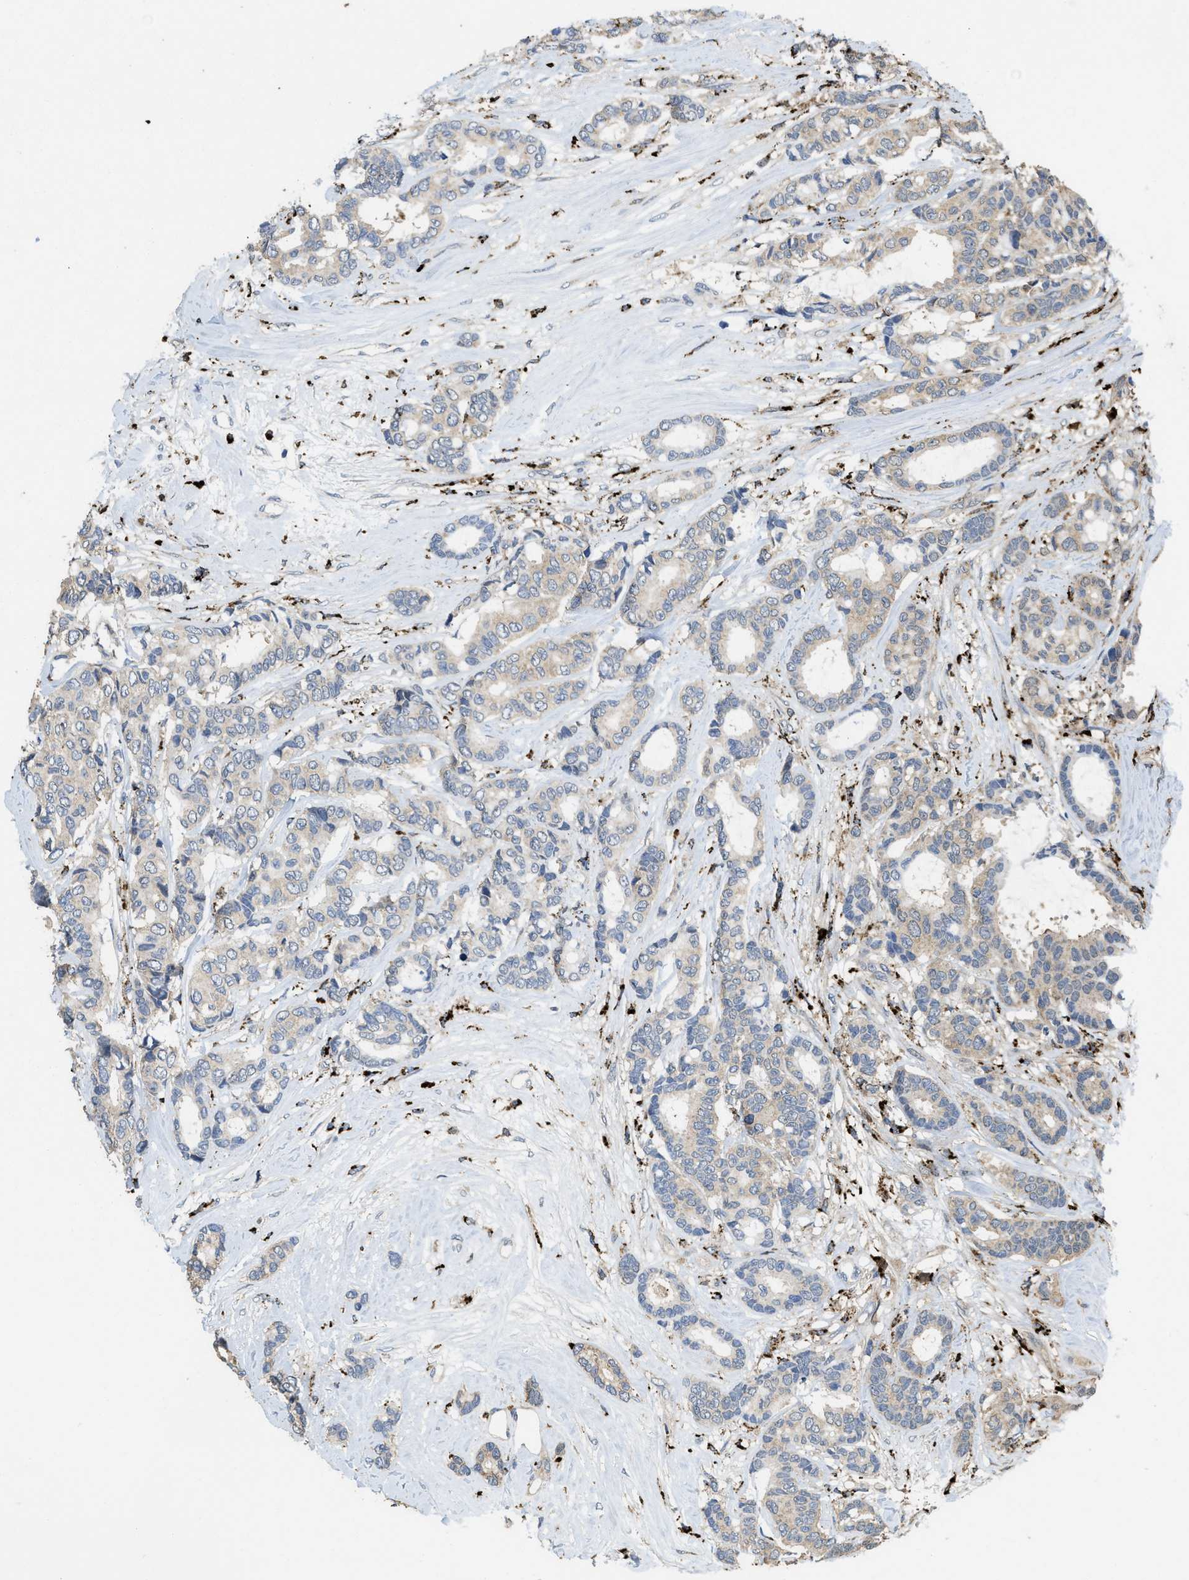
{"staining": {"intensity": "weak", "quantity": "<25%", "location": "cytoplasmic/membranous"}, "tissue": "breast cancer", "cell_type": "Tumor cells", "image_type": "cancer", "snomed": [{"axis": "morphology", "description": "Duct carcinoma"}, {"axis": "topography", "description": "Breast"}], "caption": "DAB immunohistochemical staining of breast cancer (infiltrating ductal carcinoma) exhibits no significant staining in tumor cells.", "gene": "BMPR2", "patient": {"sex": "female", "age": 87}}